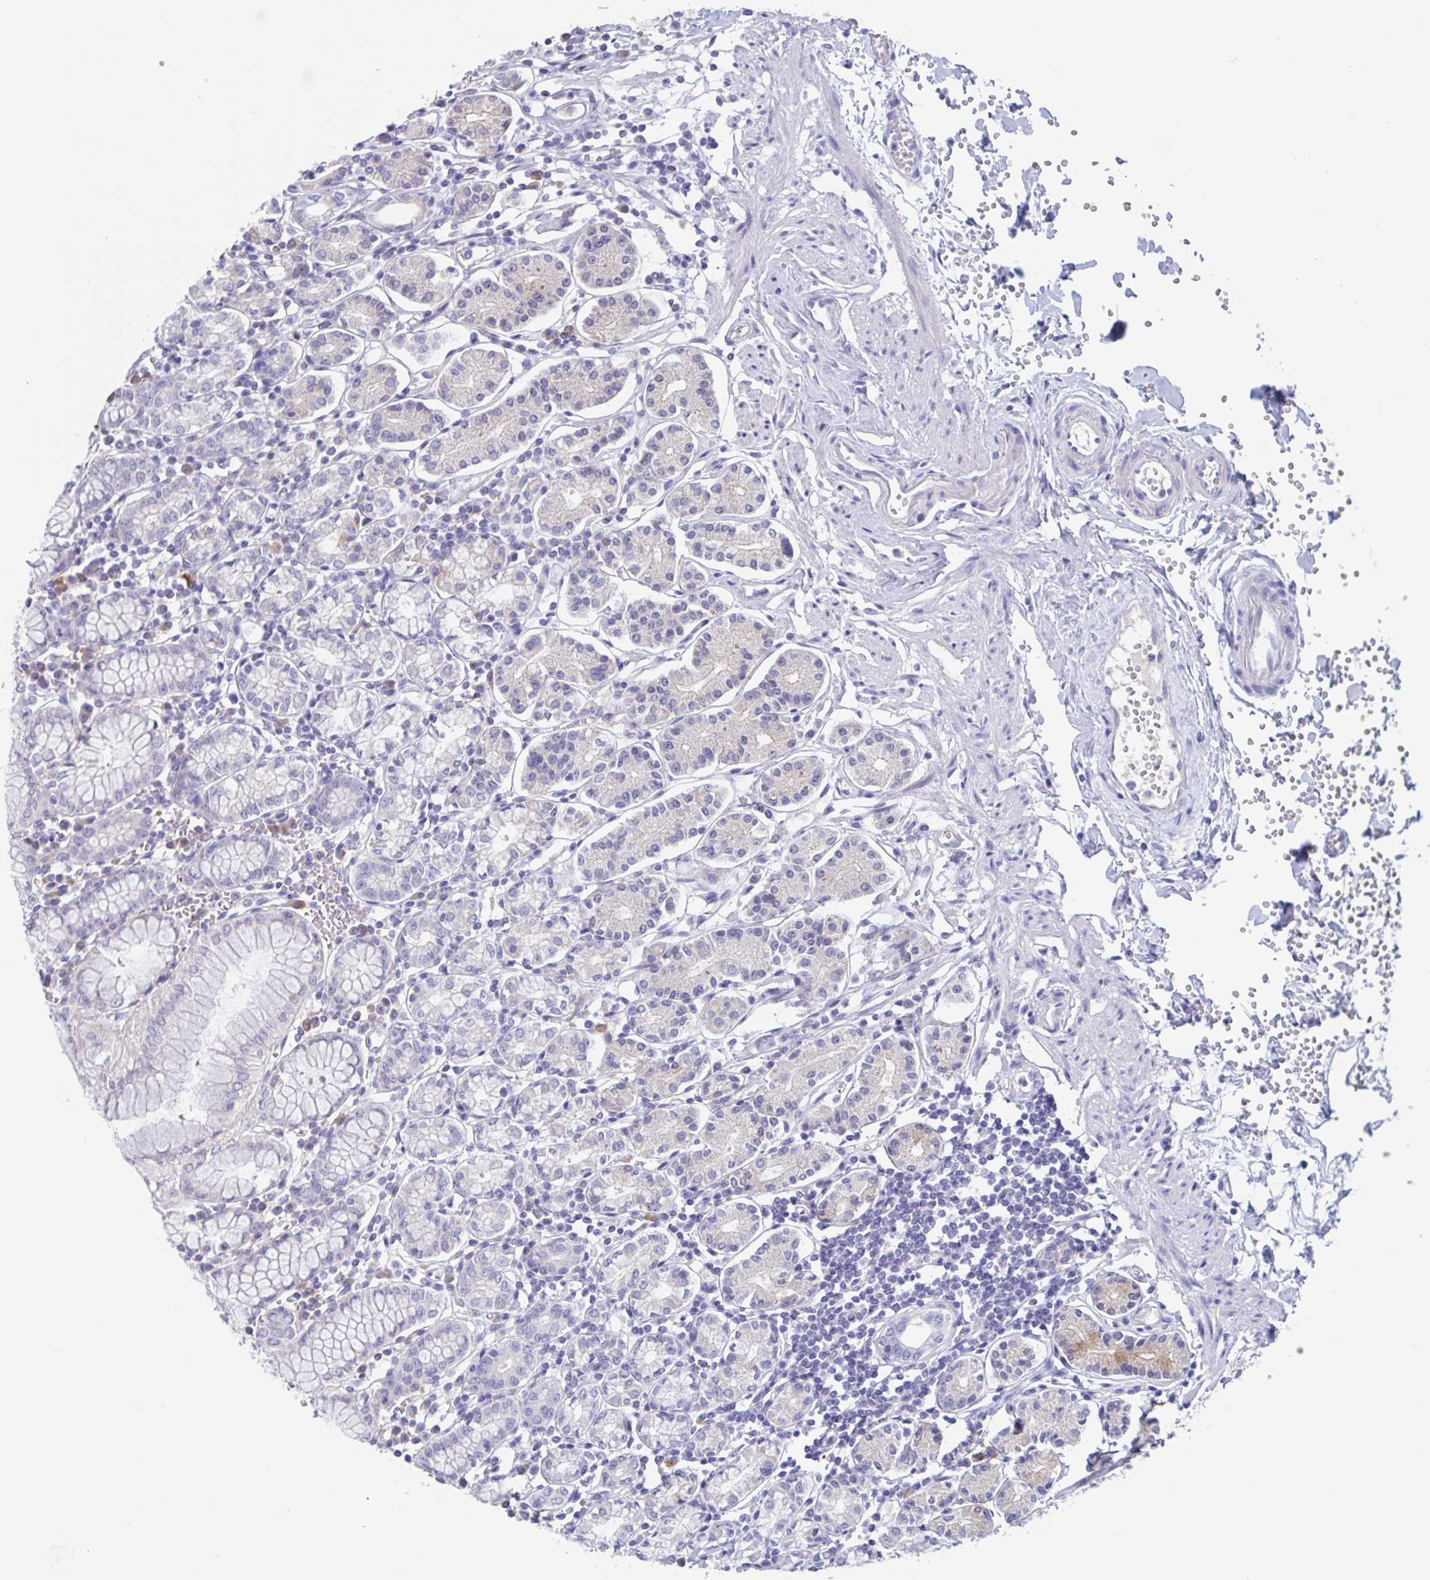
{"staining": {"intensity": "negative", "quantity": "none", "location": "none"}, "tissue": "stomach", "cell_type": "Glandular cells", "image_type": "normal", "snomed": [{"axis": "morphology", "description": "Normal tissue, NOS"}, {"axis": "topography", "description": "Stomach"}], "caption": "A high-resolution histopathology image shows immunohistochemistry (IHC) staining of benign stomach, which displays no significant staining in glandular cells.", "gene": "NOXRED1", "patient": {"sex": "female", "age": 62}}